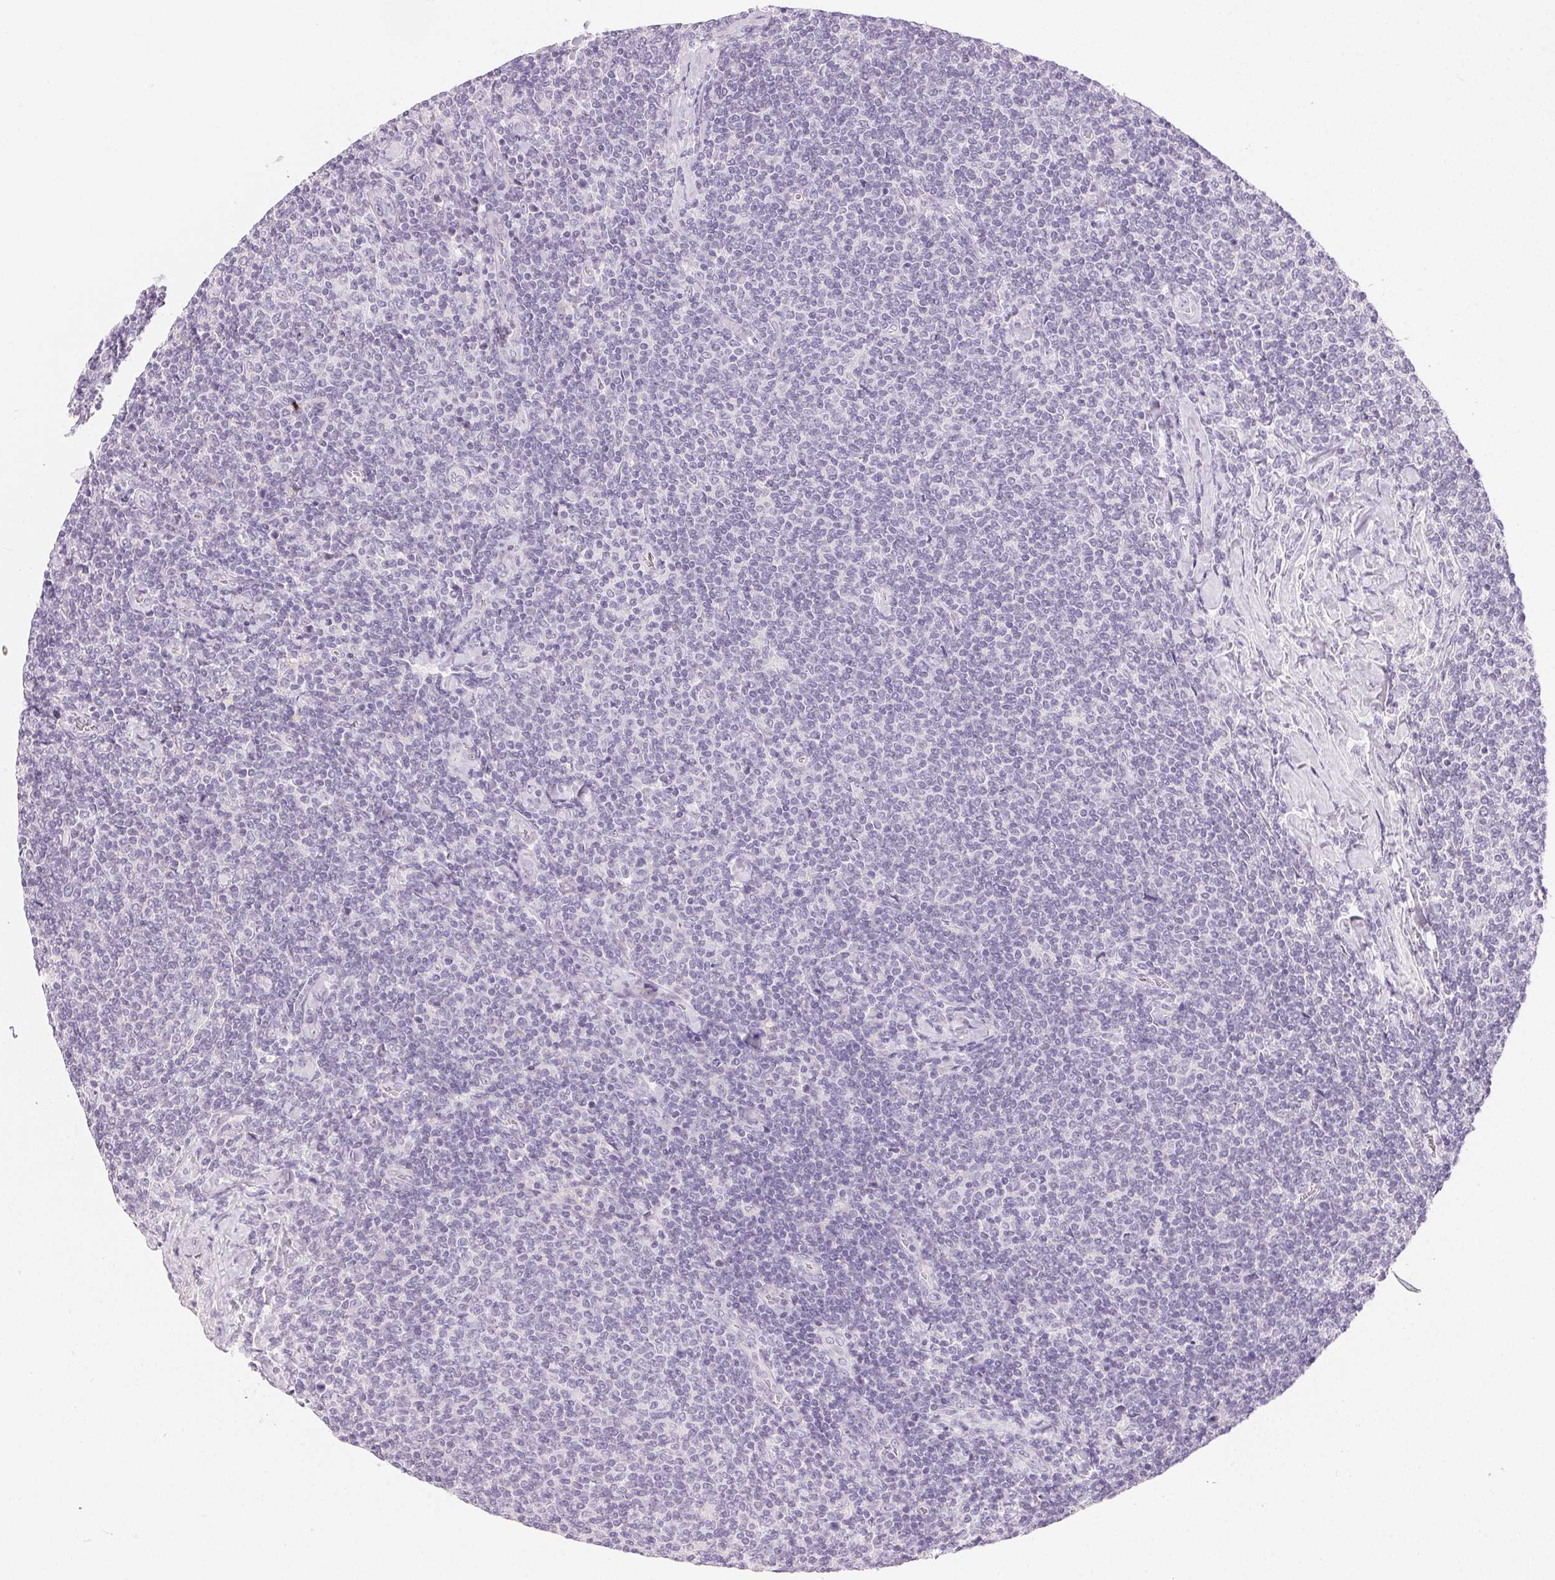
{"staining": {"intensity": "negative", "quantity": "none", "location": "none"}, "tissue": "lymphoma", "cell_type": "Tumor cells", "image_type": "cancer", "snomed": [{"axis": "morphology", "description": "Malignant lymphoma, non-Hodgkin's type, Low grade"}, {"axis": "topography", "description": "Lymph node"}], "caption": "This is an immunohistochemistry (IHC) image of lymphoma. There is no staining in tumor cells.", "gene": "MIOX", "patient": {"sex": "male", "age": 52}}